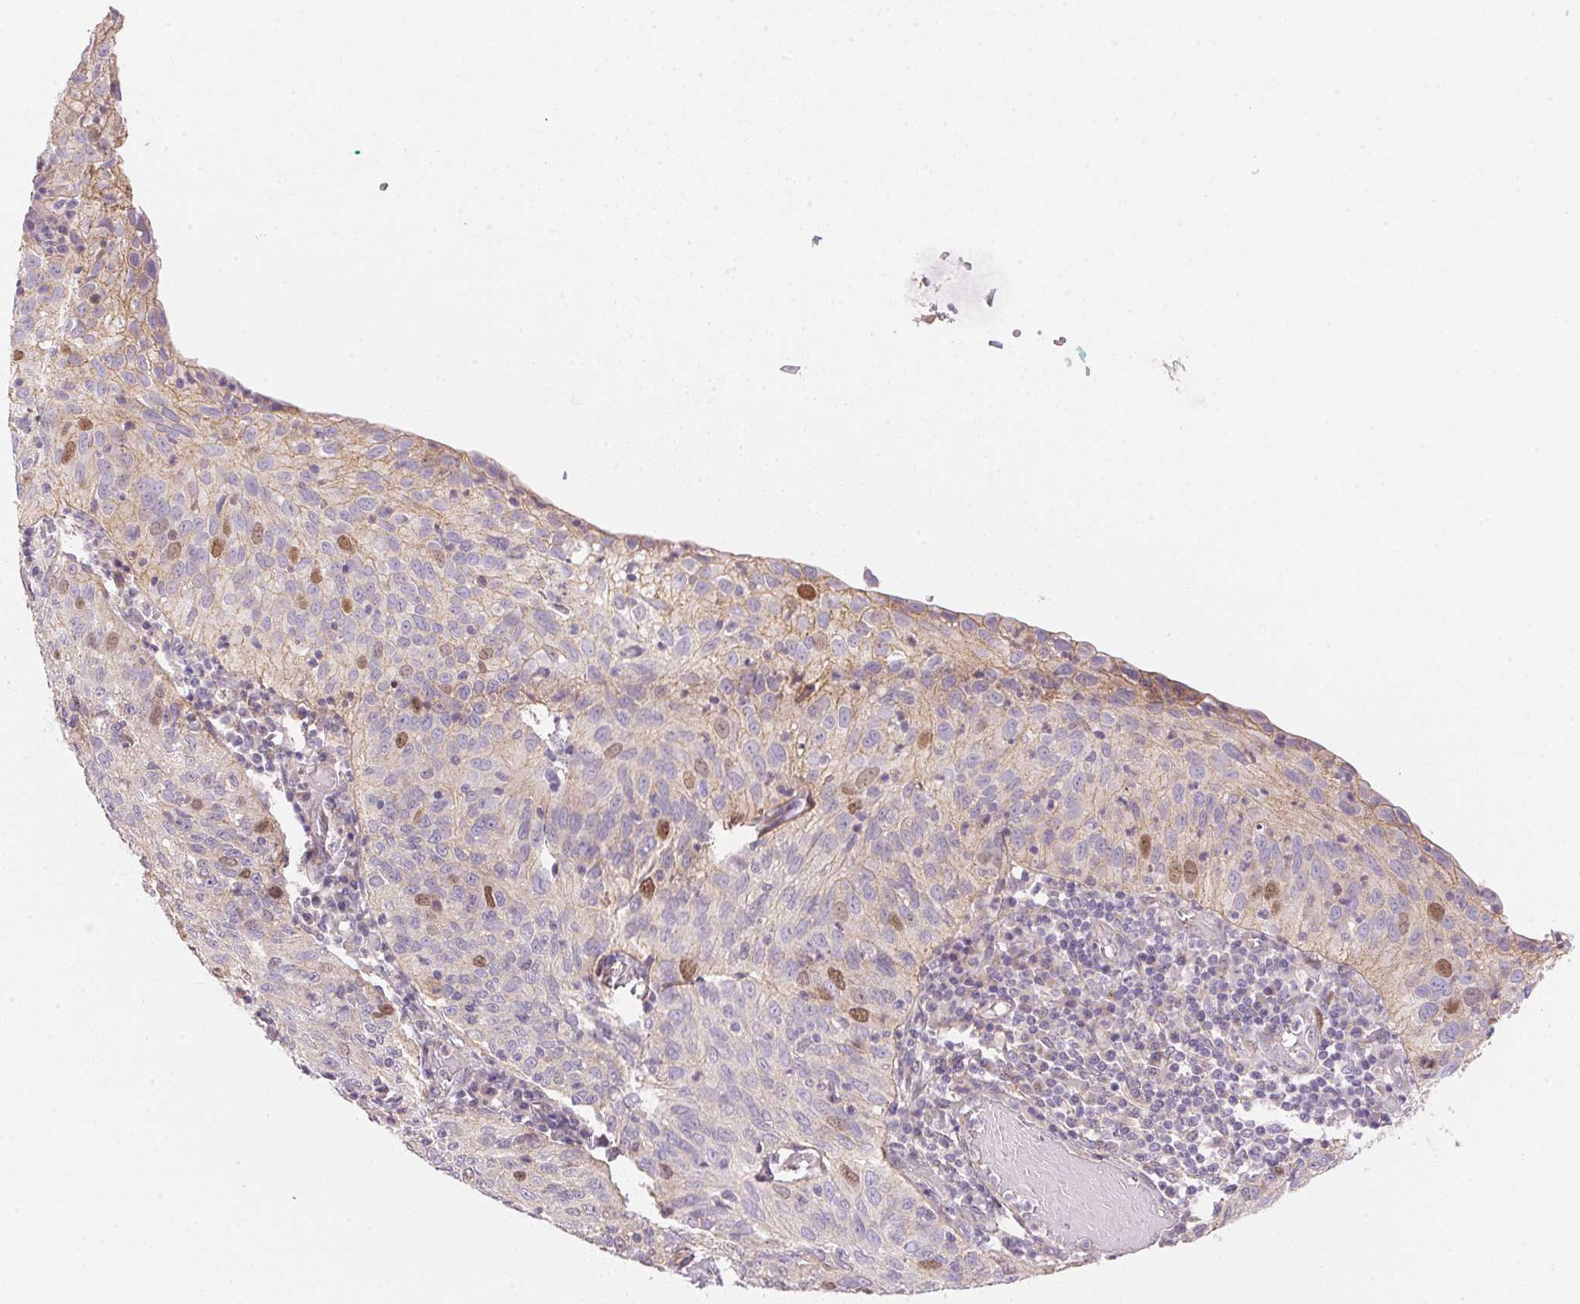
{"staining": {"intensity": "moderate", "quantity": "25%-75%", "location": "nuclear"}, "tissue": "cervical cancer", "cell_type": "Tumor cells", "image_type": "cancer", "snomed": [{"axis": "morphology", "description": "Squamous cell carcinoma, NOS"}, {"axis": "topography", "description": "Cervix"}], "caption": "Cervical cancer (squamous cell carcinoma) stained for a protein displays moderate nuclear positivity in tumor cells.", "gene": "SMTN", "patient": {"sex": "female", "age": 52}}